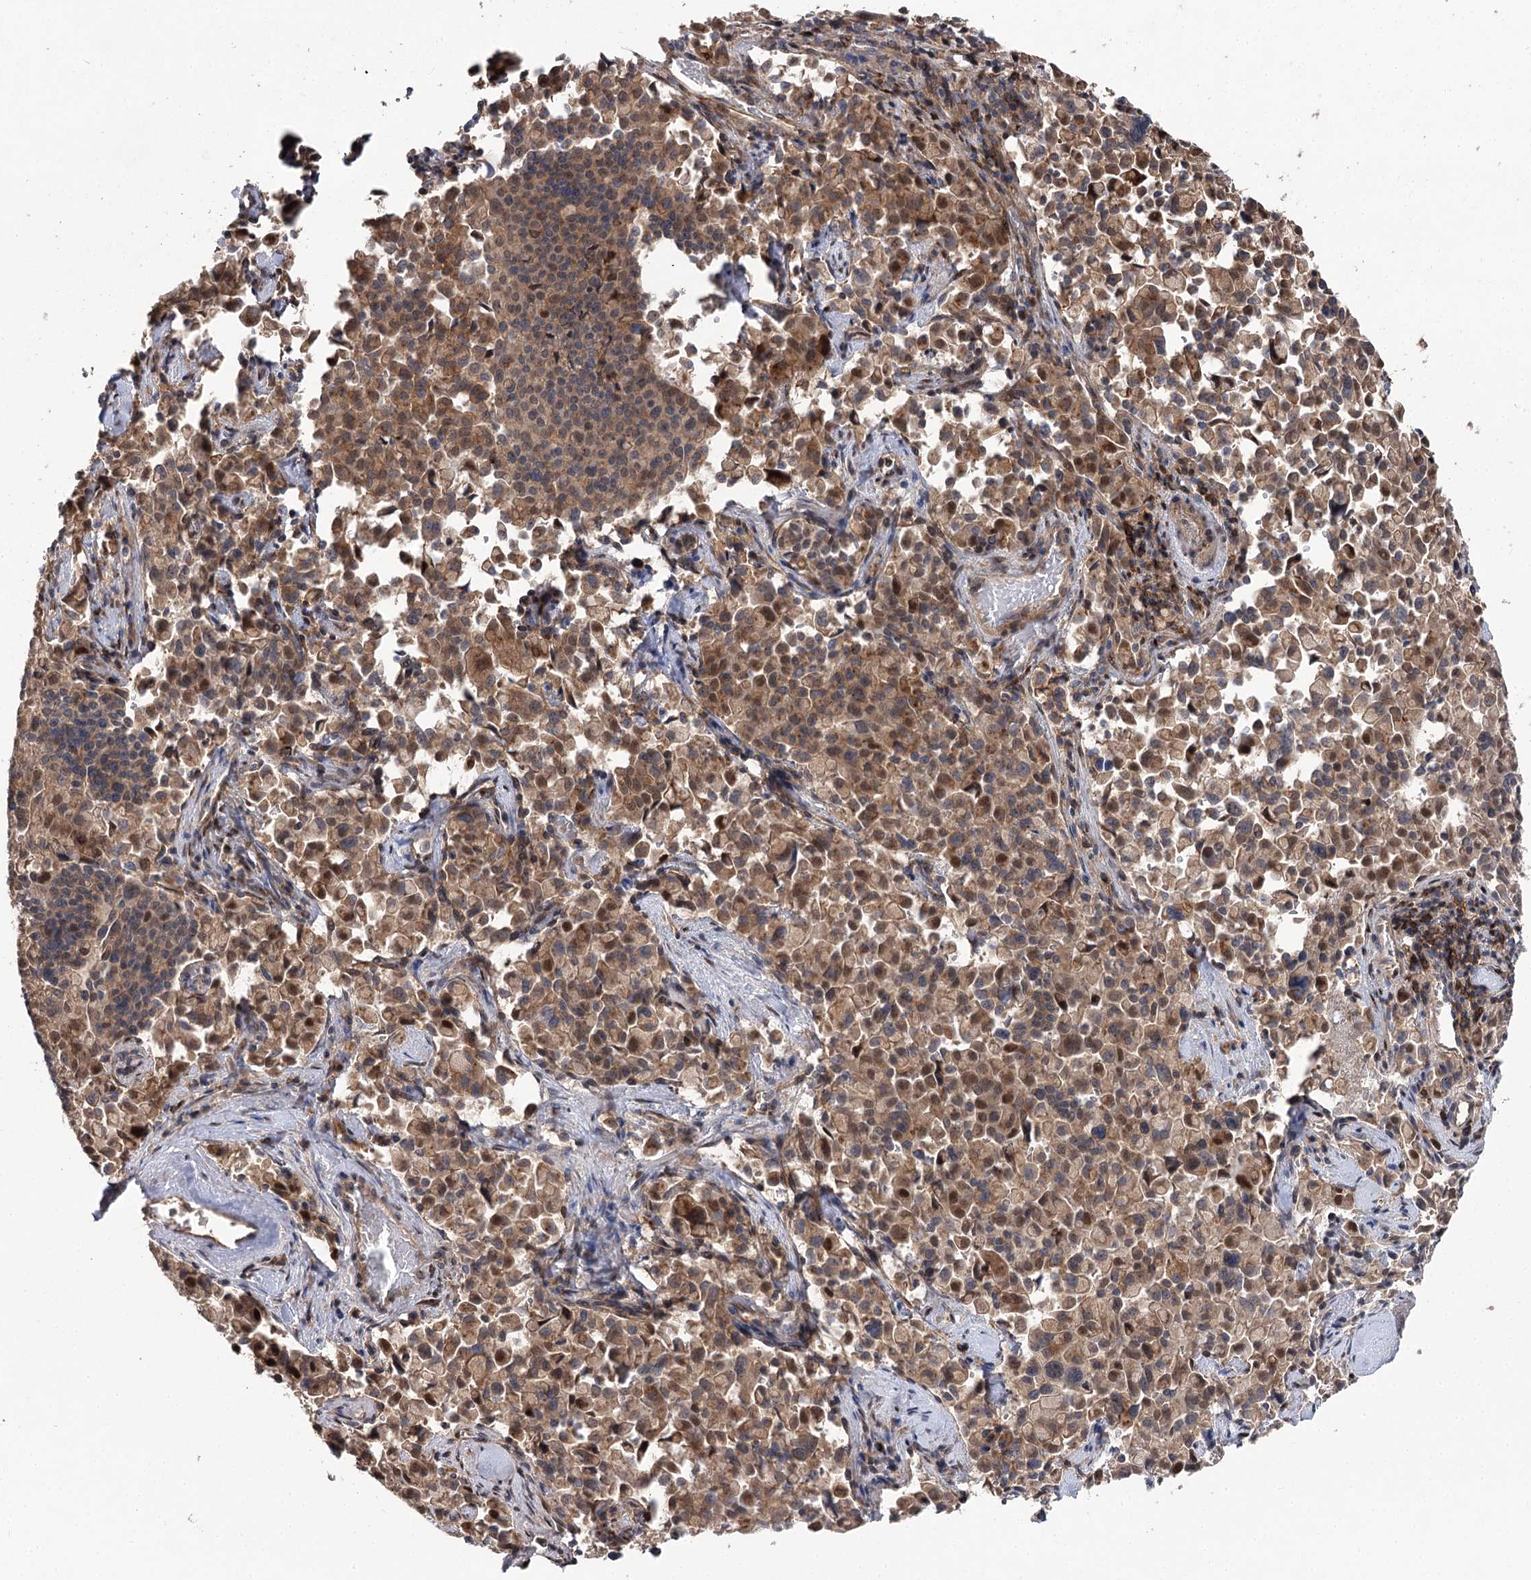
{"staining": {"intensity": "moderate", "quantity": ">75%", "location": "nuclear"}, "tissue": "pancreatic cancer", "cell_type": "Tumor cells", "image_type": "cancer", "snomed": [{"axis": "morphology", "description": "Adenocarcinoma, NOS"}, {"axis": "topography", "description": "Pancreas"}], "caption": "Approximately >75% of tumor cells in human pancreatic adenocarcinoma demonstrate moderate nuclear protein positivity as visualized by brown immunohistochemical staining.", "gene": "STX6", "patient": {"sex": "male", "age": 65}}